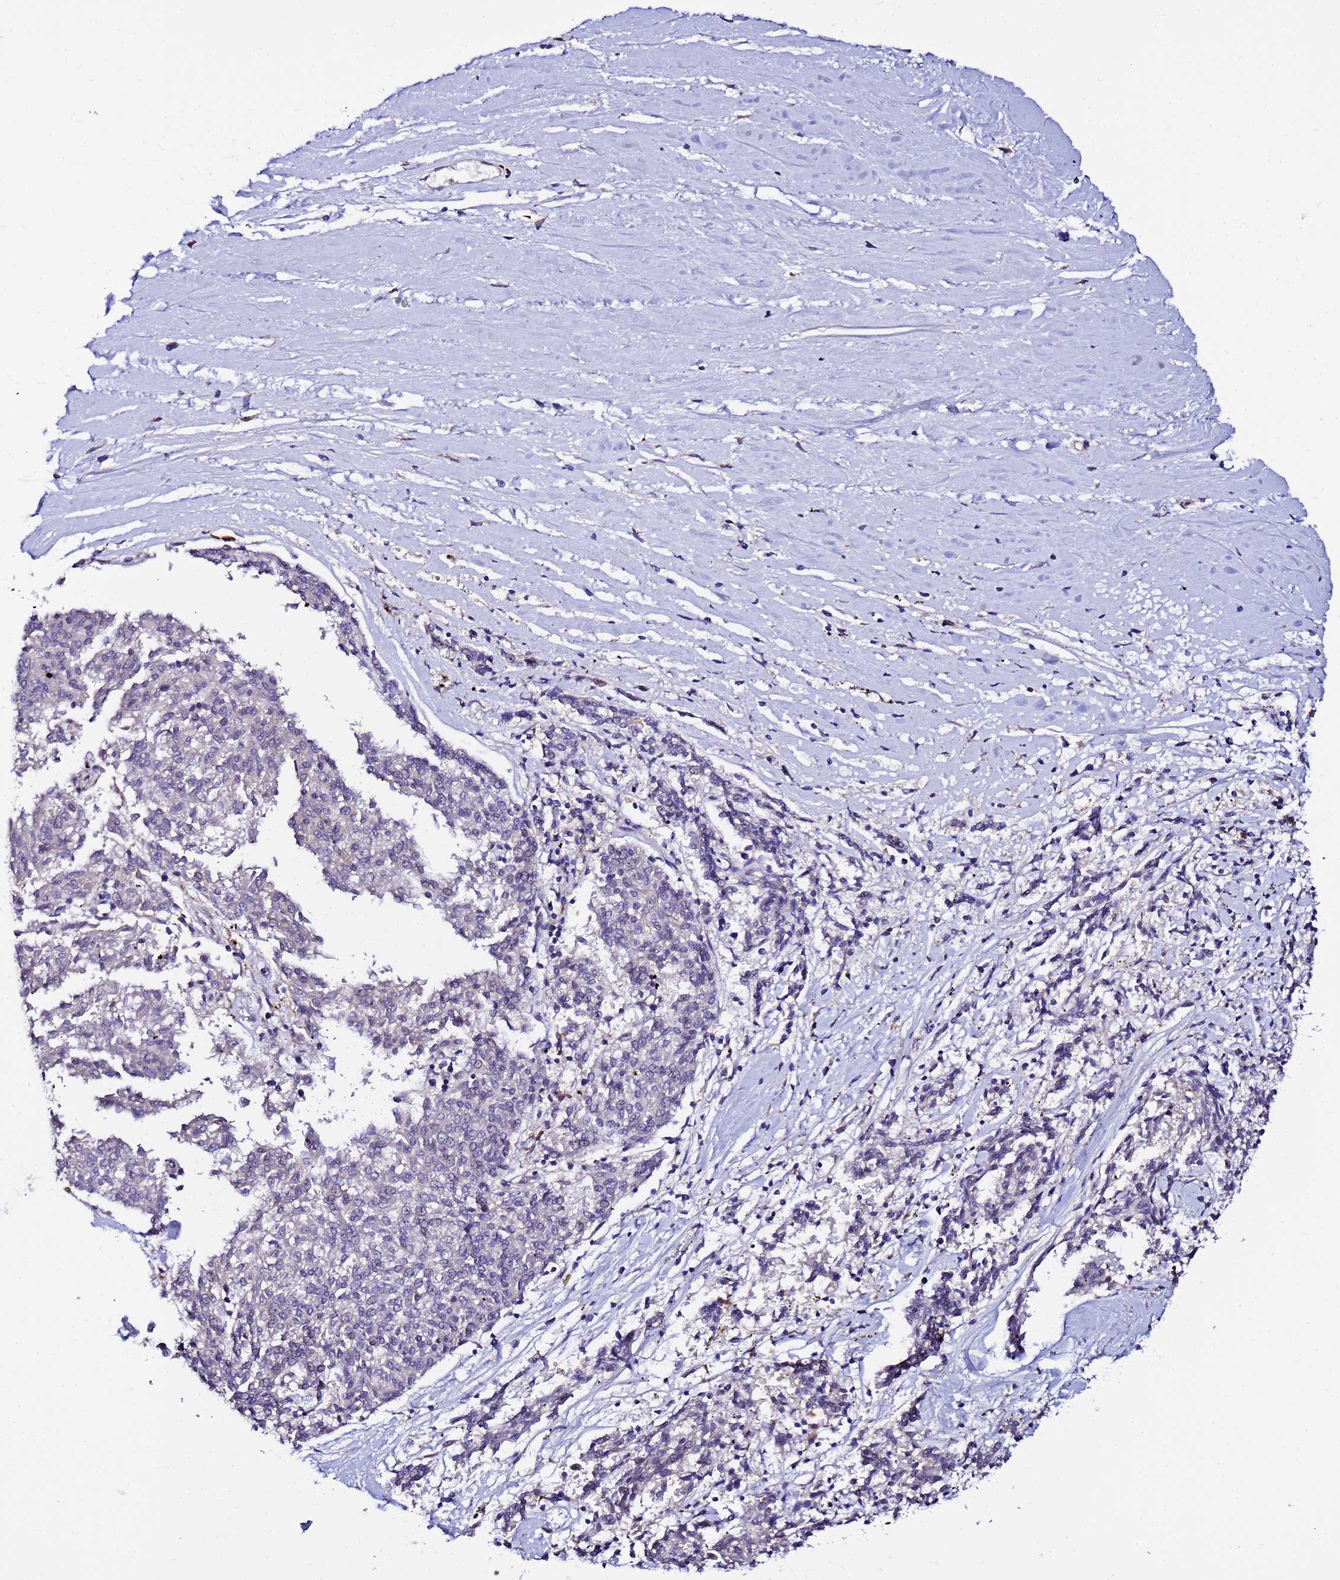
{"staining": {"intensity": "negative", "quantity": "none", "location": "none"}, "tissue": "melanoma", "cell_type": "Tumor cells", "image_type": "cancer", "snomed": [{"axis": "morphology", "description": "Malignant melanoma, NOS"}, {"axis": "topography", "description": "Skin"}], "caption": "Protein analysis of melanoma shows no significant positivity in tumor cells.", "gene": "JRKL", "patient": {"sex": "female", "age": 72}}